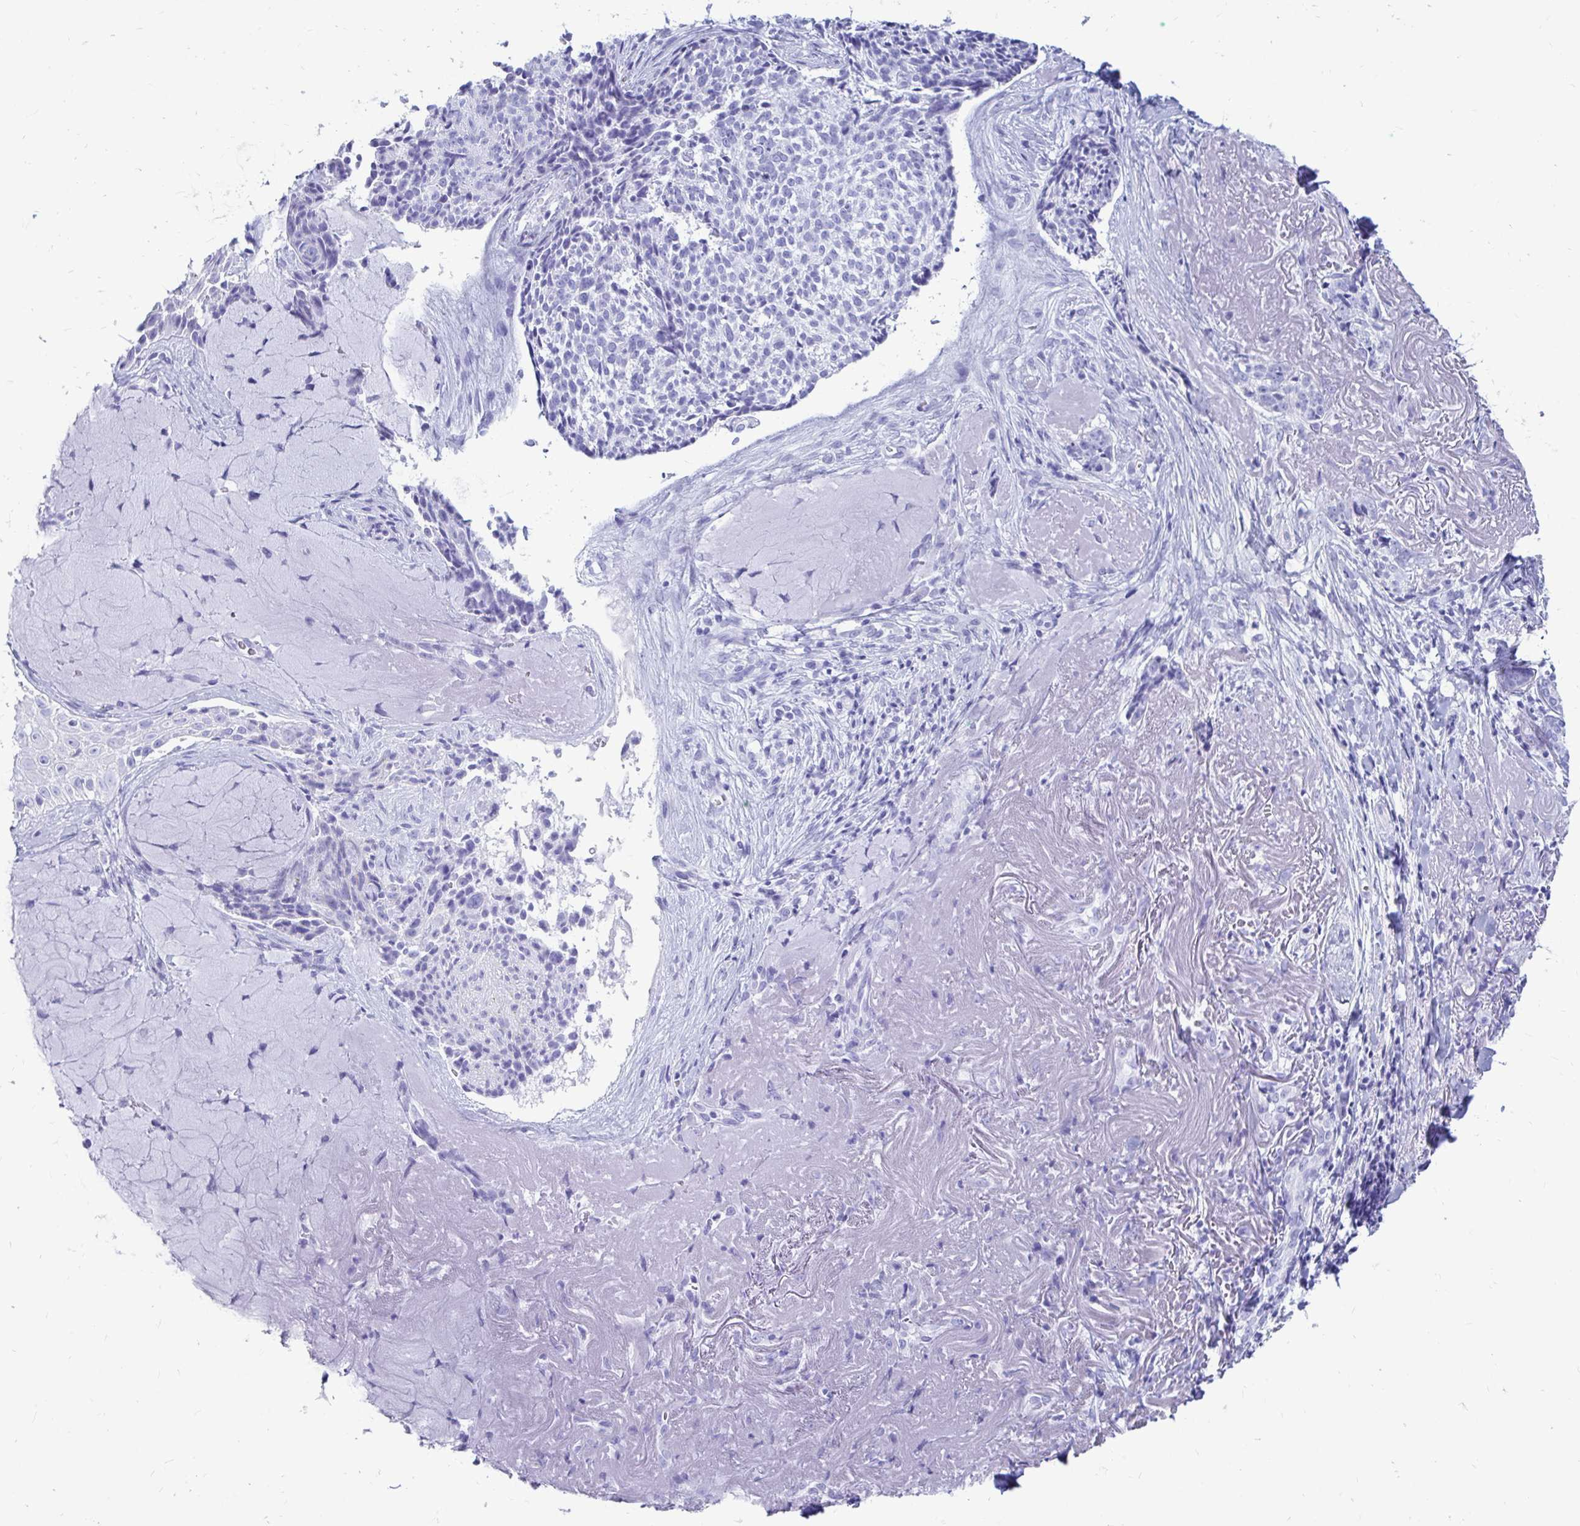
{"staining": {"intensity": "negative", "quantity": "none", "location": "none"}, "tissue": "skin cancer", "cell_type": "Tumor cells", "image_type": "cancer", "snomed": [{"axis": "morphology", "description": "Basal cell carcinoma"}, {"axis": "topography", "description": "Skin"}, {"axis": "topography", "description": "Skin of face"}], "caption": "Tumor cells show no significant expression in skin basal cell carcinoma.", "gene": "OR10R2", "patient": {"sex": "female", "age": 95}}